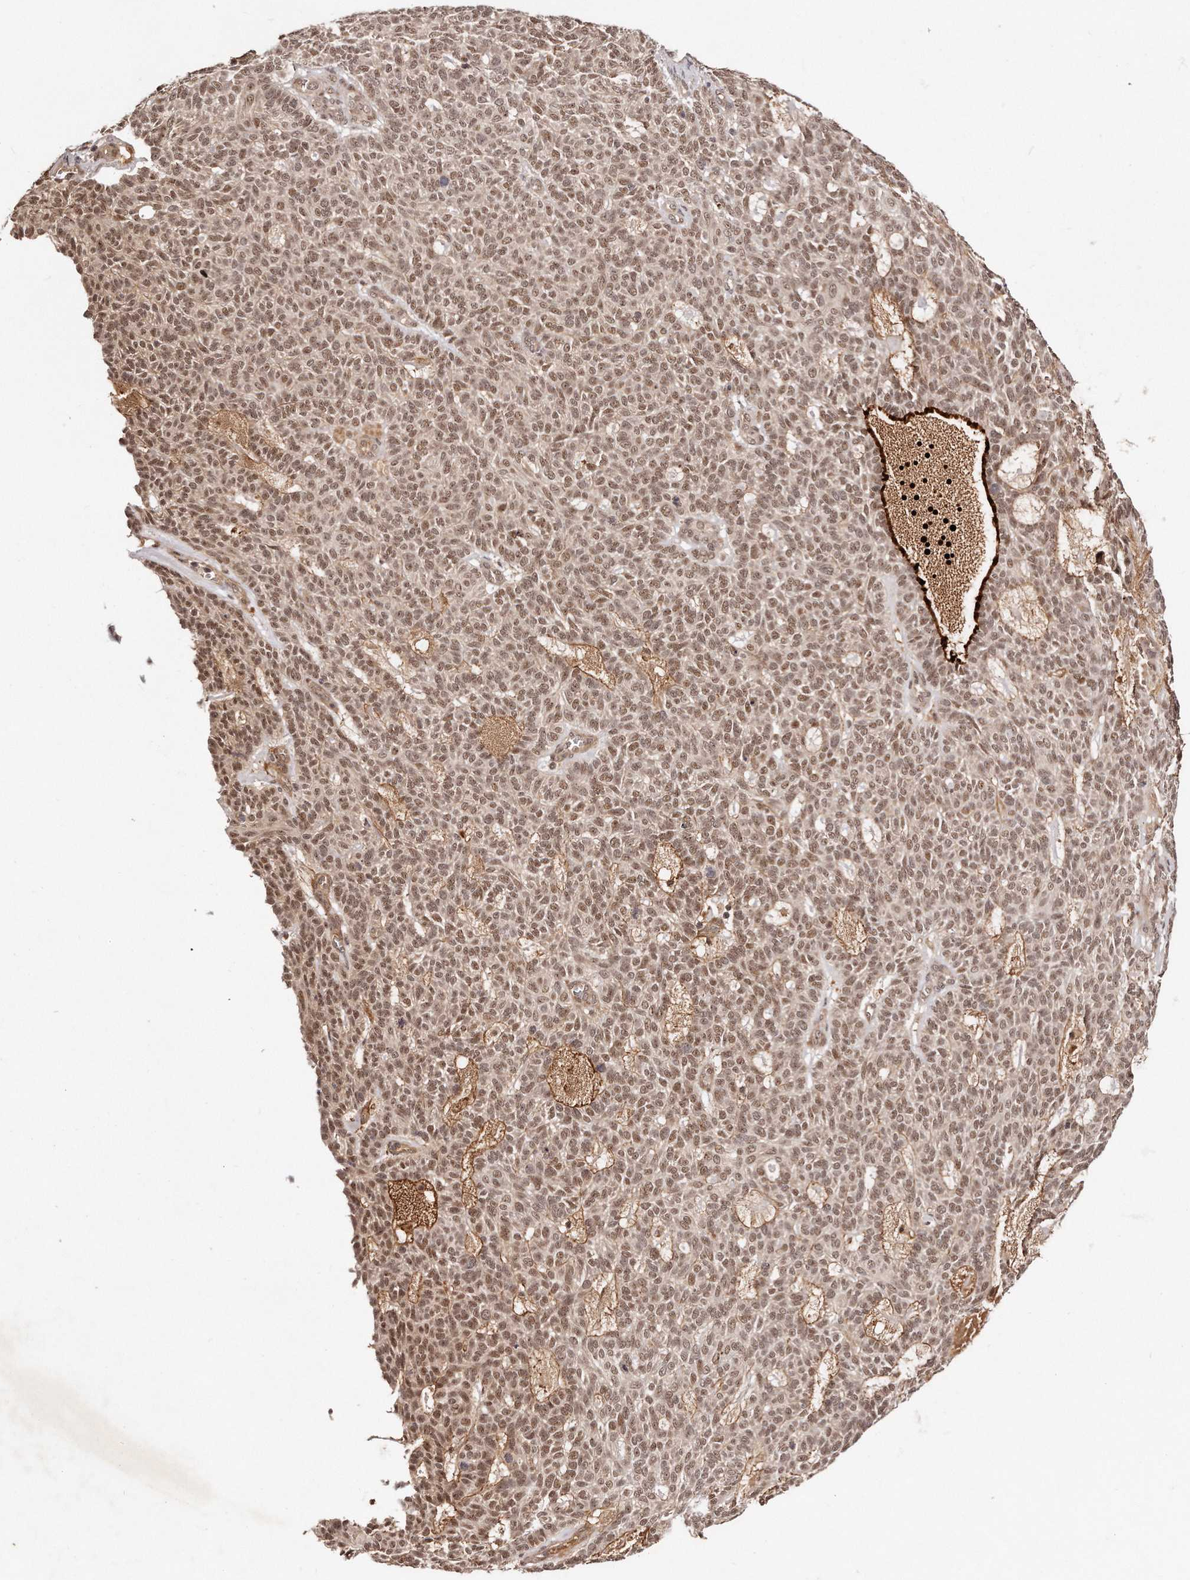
{"staining": {"intensity": "moderate", "quantity": ">75%", "location": "cytoplasmic/membranous,nuclear"}, "tissue": "skin cancer", "cell_type": "Tumor cells", "image_type": "cancer", "snomed": [{"axis": "morphology", "description": "Squamous cell carcinoma, NOS"}, {"axis": "topography", "description": "Skin"}], "caption": "This is an image of IHC staining of squamous cell carcinoma (skin), which shows moderate staining in the cytoplasmic/membranous and nuclear of tumor cells.", "gene": "SOX4", "patient": {"sex": "female", "age": 90}}